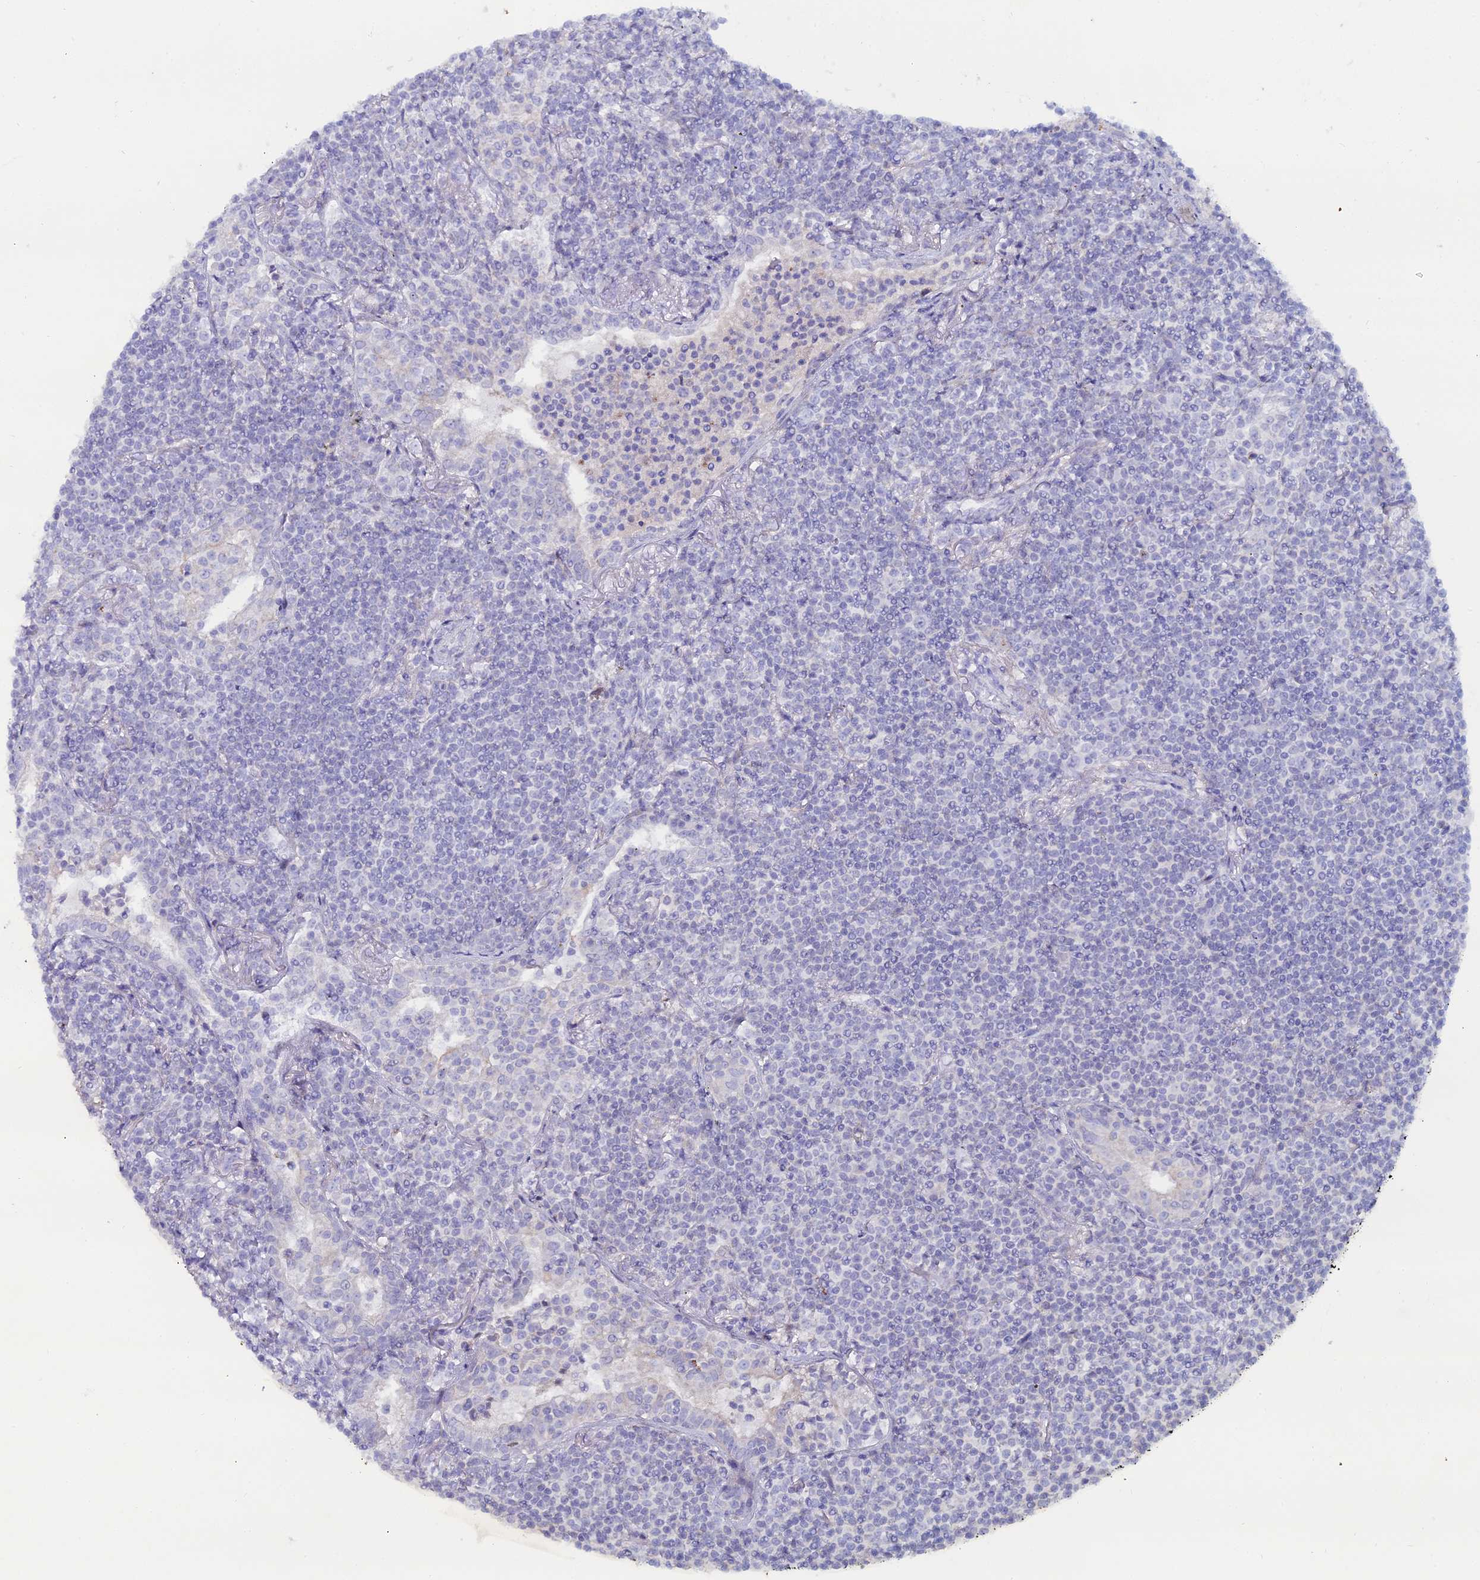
{"staining": {"intensity": "negative", "quantity": "none", "location": "none"}, "tissue": "lymphoma", "cell_type": "Tumor cells", "image_type": "cancer", "snomed": [{"axis": "morphology", "description": "Malignant lymphoma, non-Hodgkin's type, Low grade"}, {"axis": "topography", "description": "Lung"}], "caption": "Immunohistochemistry (IHC) image of neoplastic tissue: low-grade malignant lymphoma, non-Hodgkin's type stained with DAB (3,3'-diaminobenzidine) reveals no significant protein positivity in tumor cells. (DAB IHC, high magnification).", "gene": "DHX34", "patient": {"sex": "female", "age": 71}}